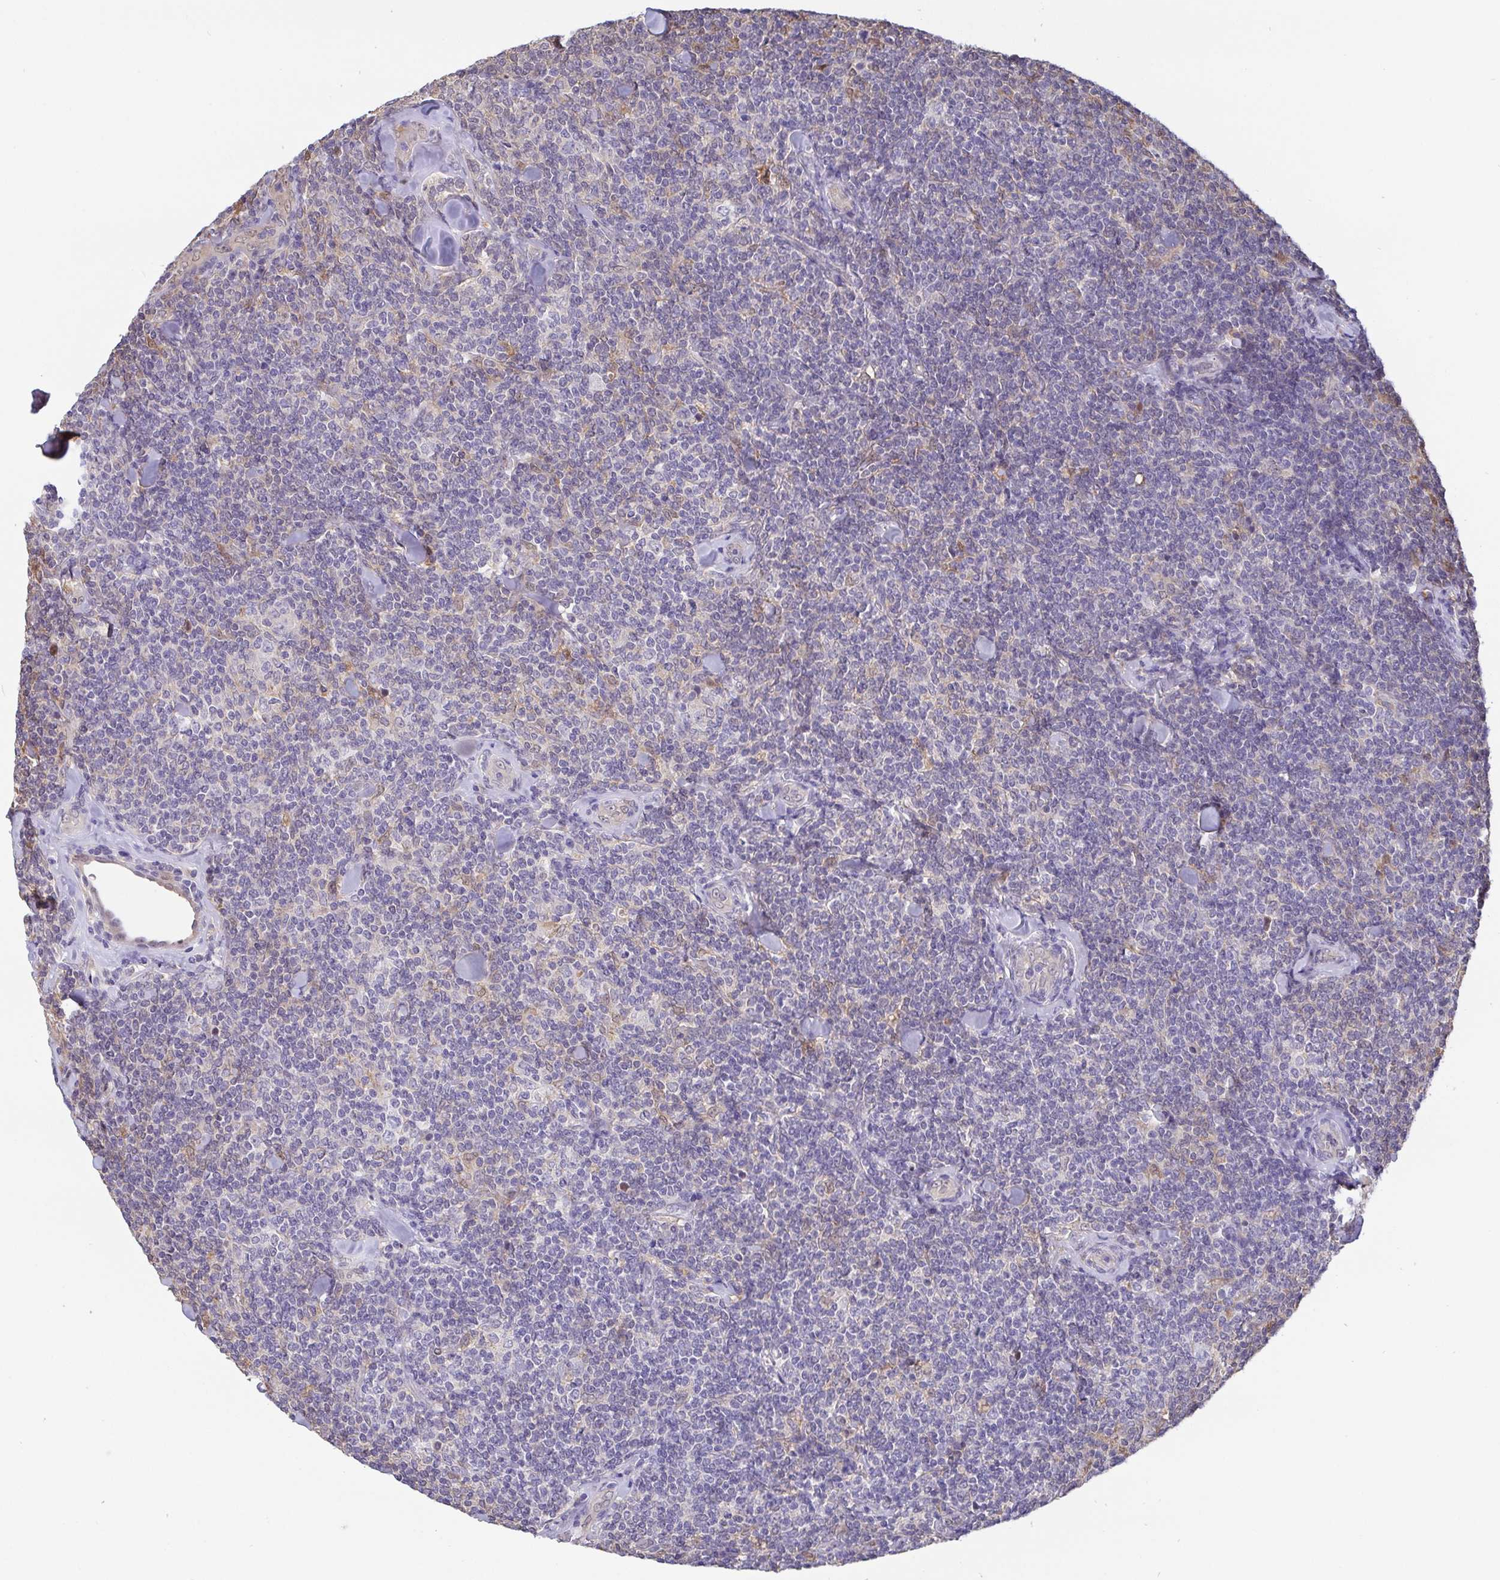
{"staining": {"intensity": "negative", "quantity": "none", "location": "none"}, "tissue": "lymphoma", "cell_type": "Tumor cells", "image_type": "cancer", "snomed": [{"axis": "morphology", "description": "Malignant lymphoma, non-Hodgkin's type, Low grade"}, {"axis": "topography", "description": "Lymph node"}], "caption": "An IHC photomicrograph of malignant lymphoma, non-Hodgkin's type (low-grade) is shown. There is no staining in tumor cells of malignant lymphoma, non-Hodgkin's type (low-grade).", "gene": "IDH1", "patient": {"sex": "female", "age": 56}}